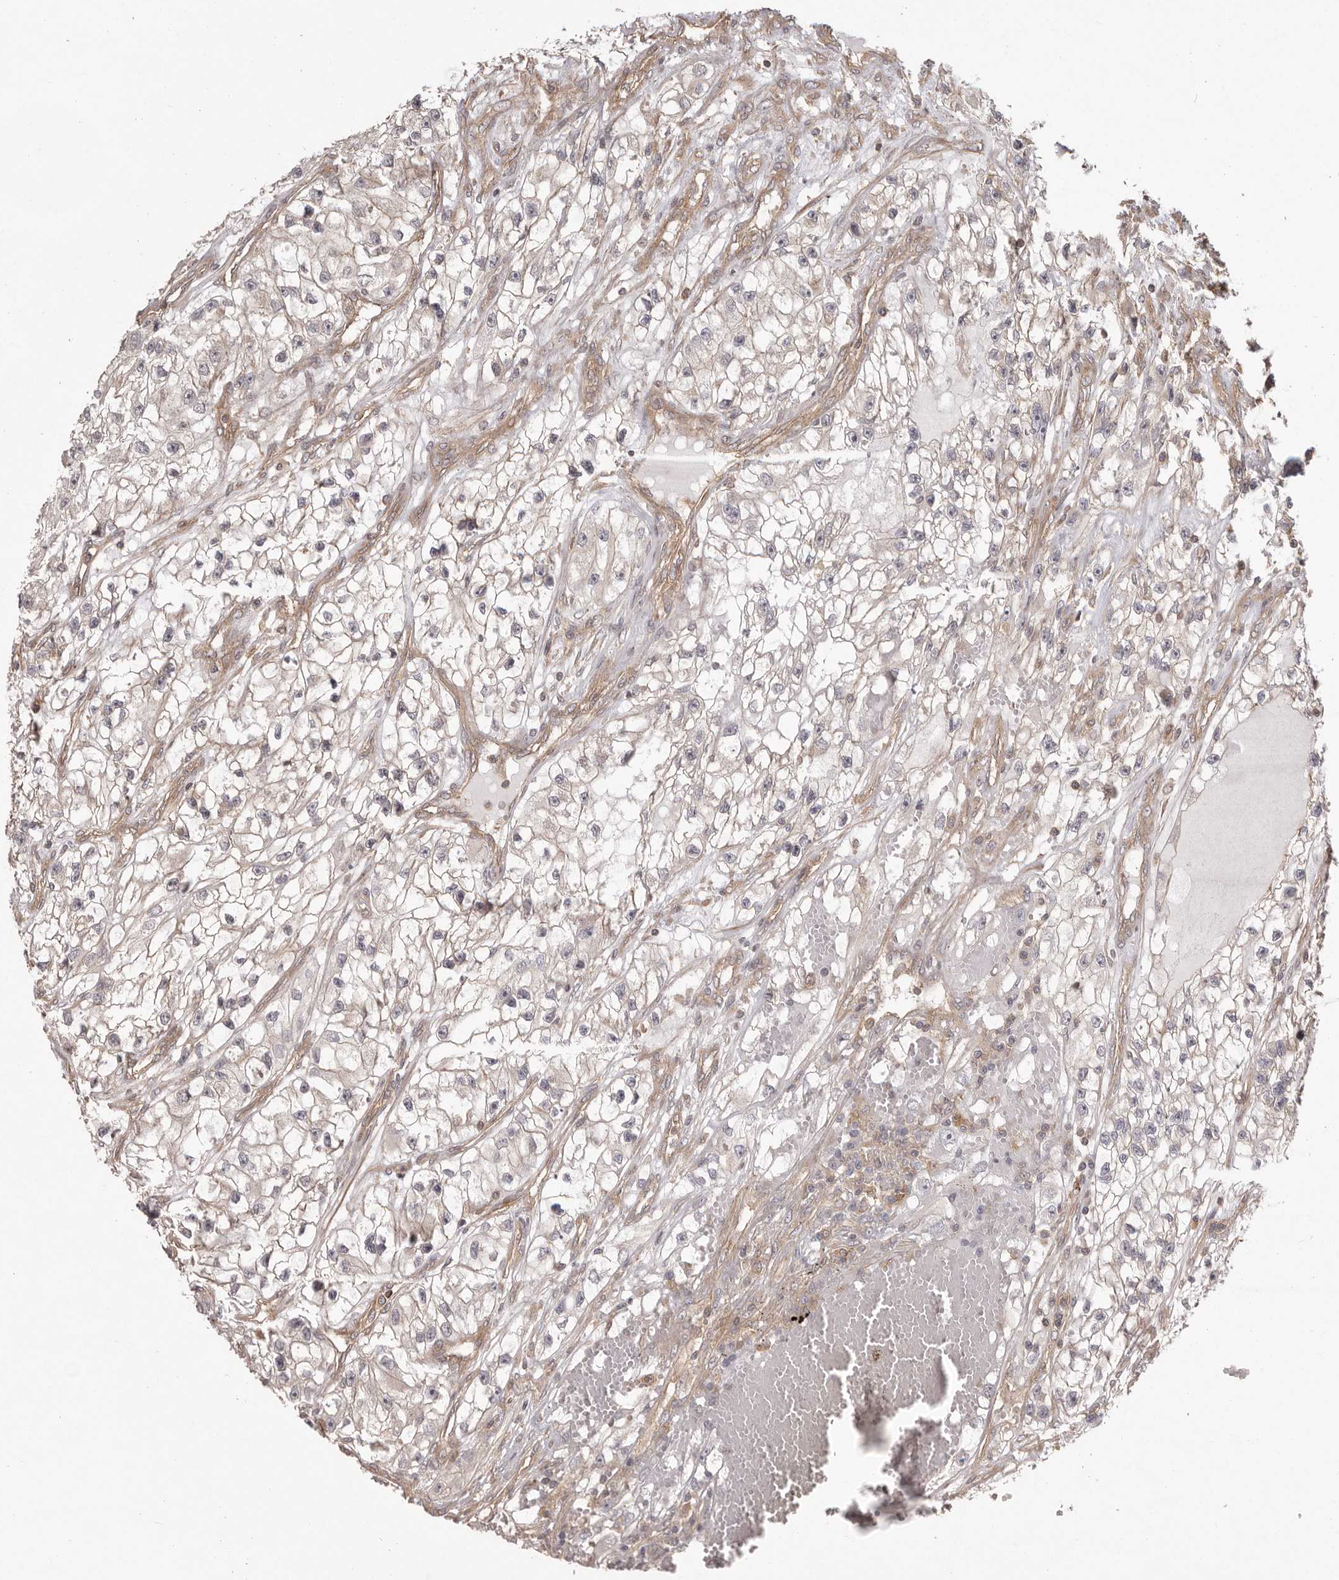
{"staining": {"intensity": "weak", "quantity": "<25%", "location": "cytoplasmic/membranous"}, "tissue": "renal cancer", "cell_type": "Tumor cells", "image_type": "cancer", "snomed": [{"axis": "morphology", "description": "Adenocarcinoma, NOS"}, {"axis": "topography", "description": "Kidney"}], "caption": "Tumor cells show no significant positivity in adenocarcinoma (renal).", "gene": "NFKBIA", "patient": {"sex": "female", "age": 57}}